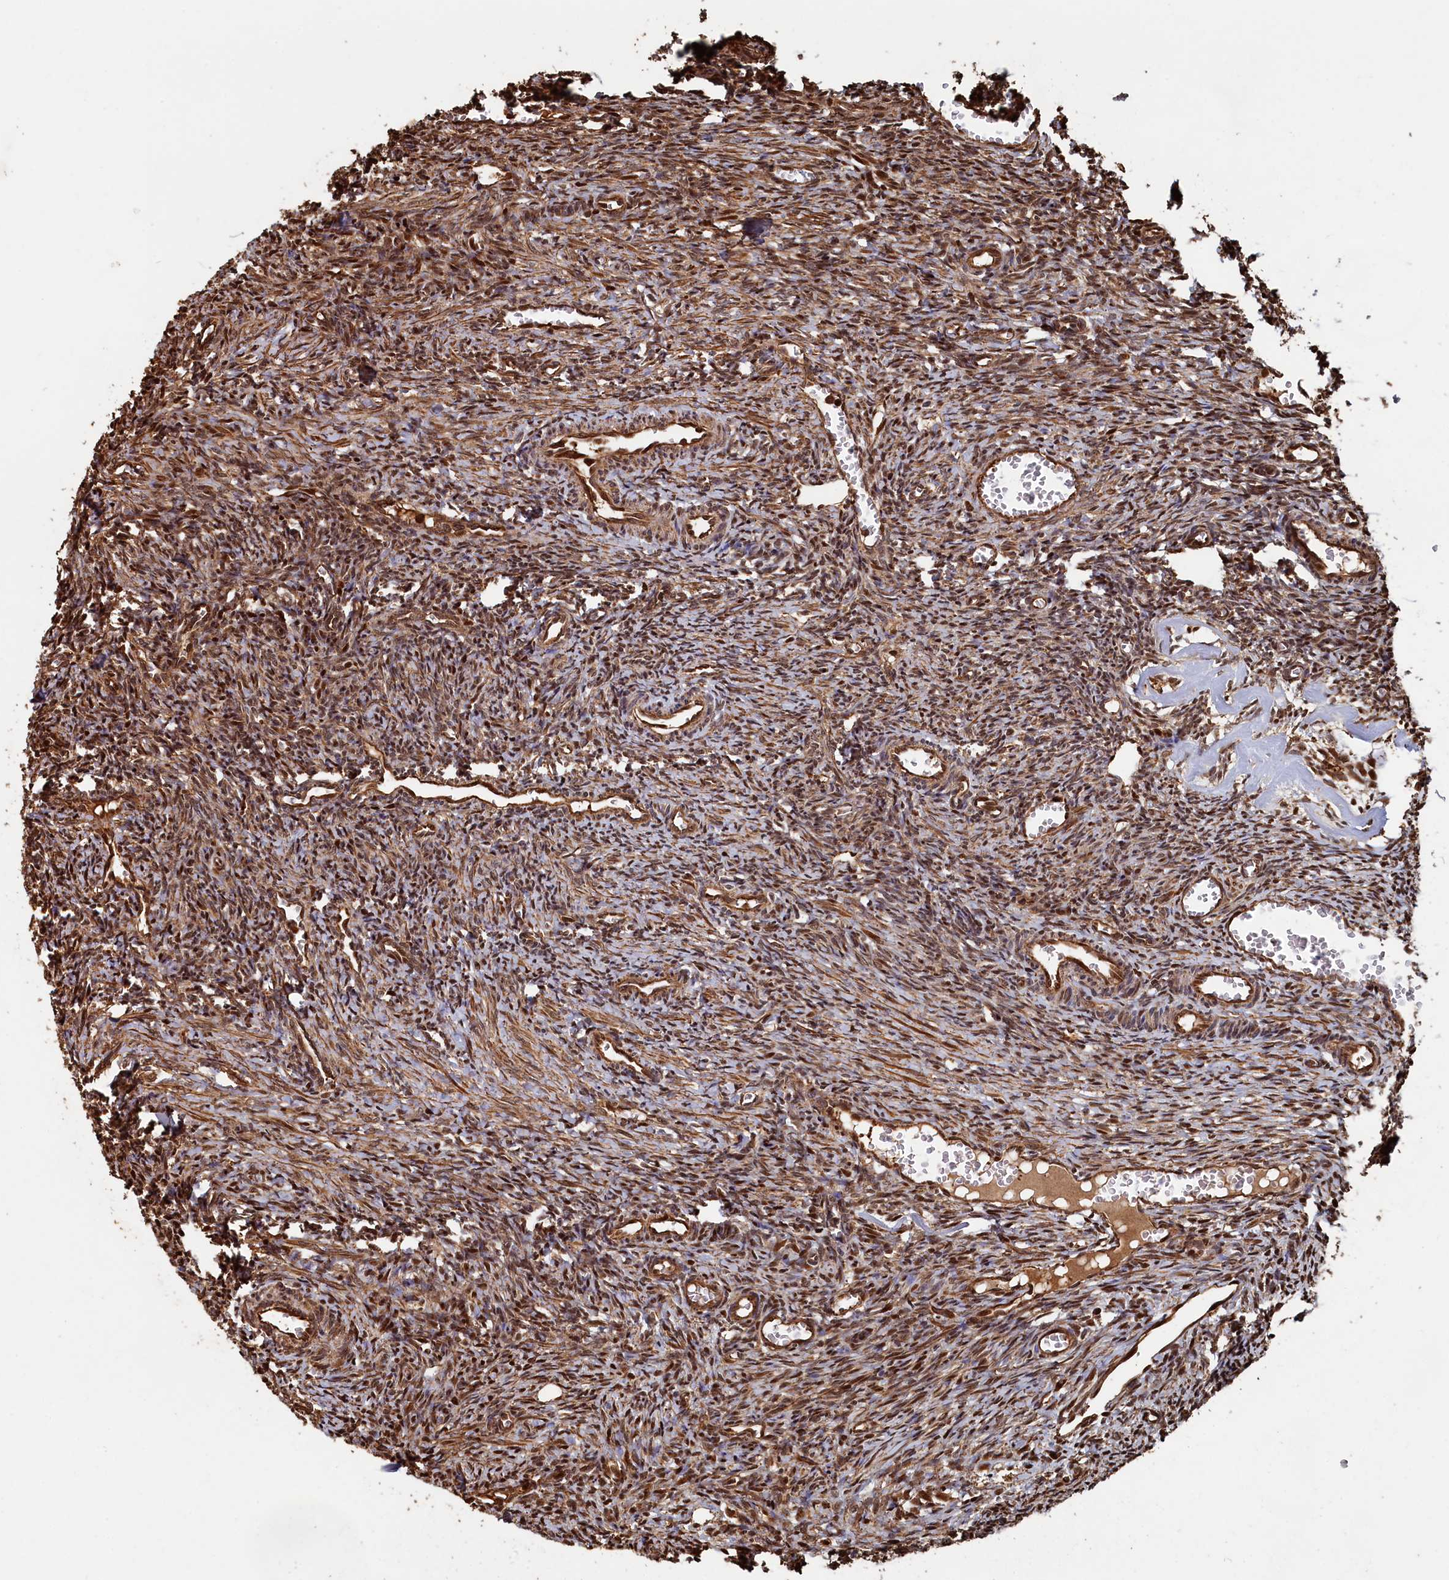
{"staining": {"intensity": "moderate", "quantity": ">75%", "location": "cytoplasmic/membranous"}, "tissue": "ovary", "cell_type": "Ovarian stroma cells", "image_type": "normal", "snomed": [{"axis": "morphology", "description": "Normal tissue, NOS"}, {"axis": "topography", "description": "Ovary"}], "caption": "Immunohistochemical staining of normal human ovary exhibits >75% levels of moderate cytoplasmic/membranous protein staining in about >75% of ovarian stroma cells. The staining was performed using DAB (3,3'-diaminobenzidine), with brown indicating positive protein expression. Nuclei are stained blue with hematoxylin.", "gene": "PIGN", "patient": {"sex": "female", "age": 27}}